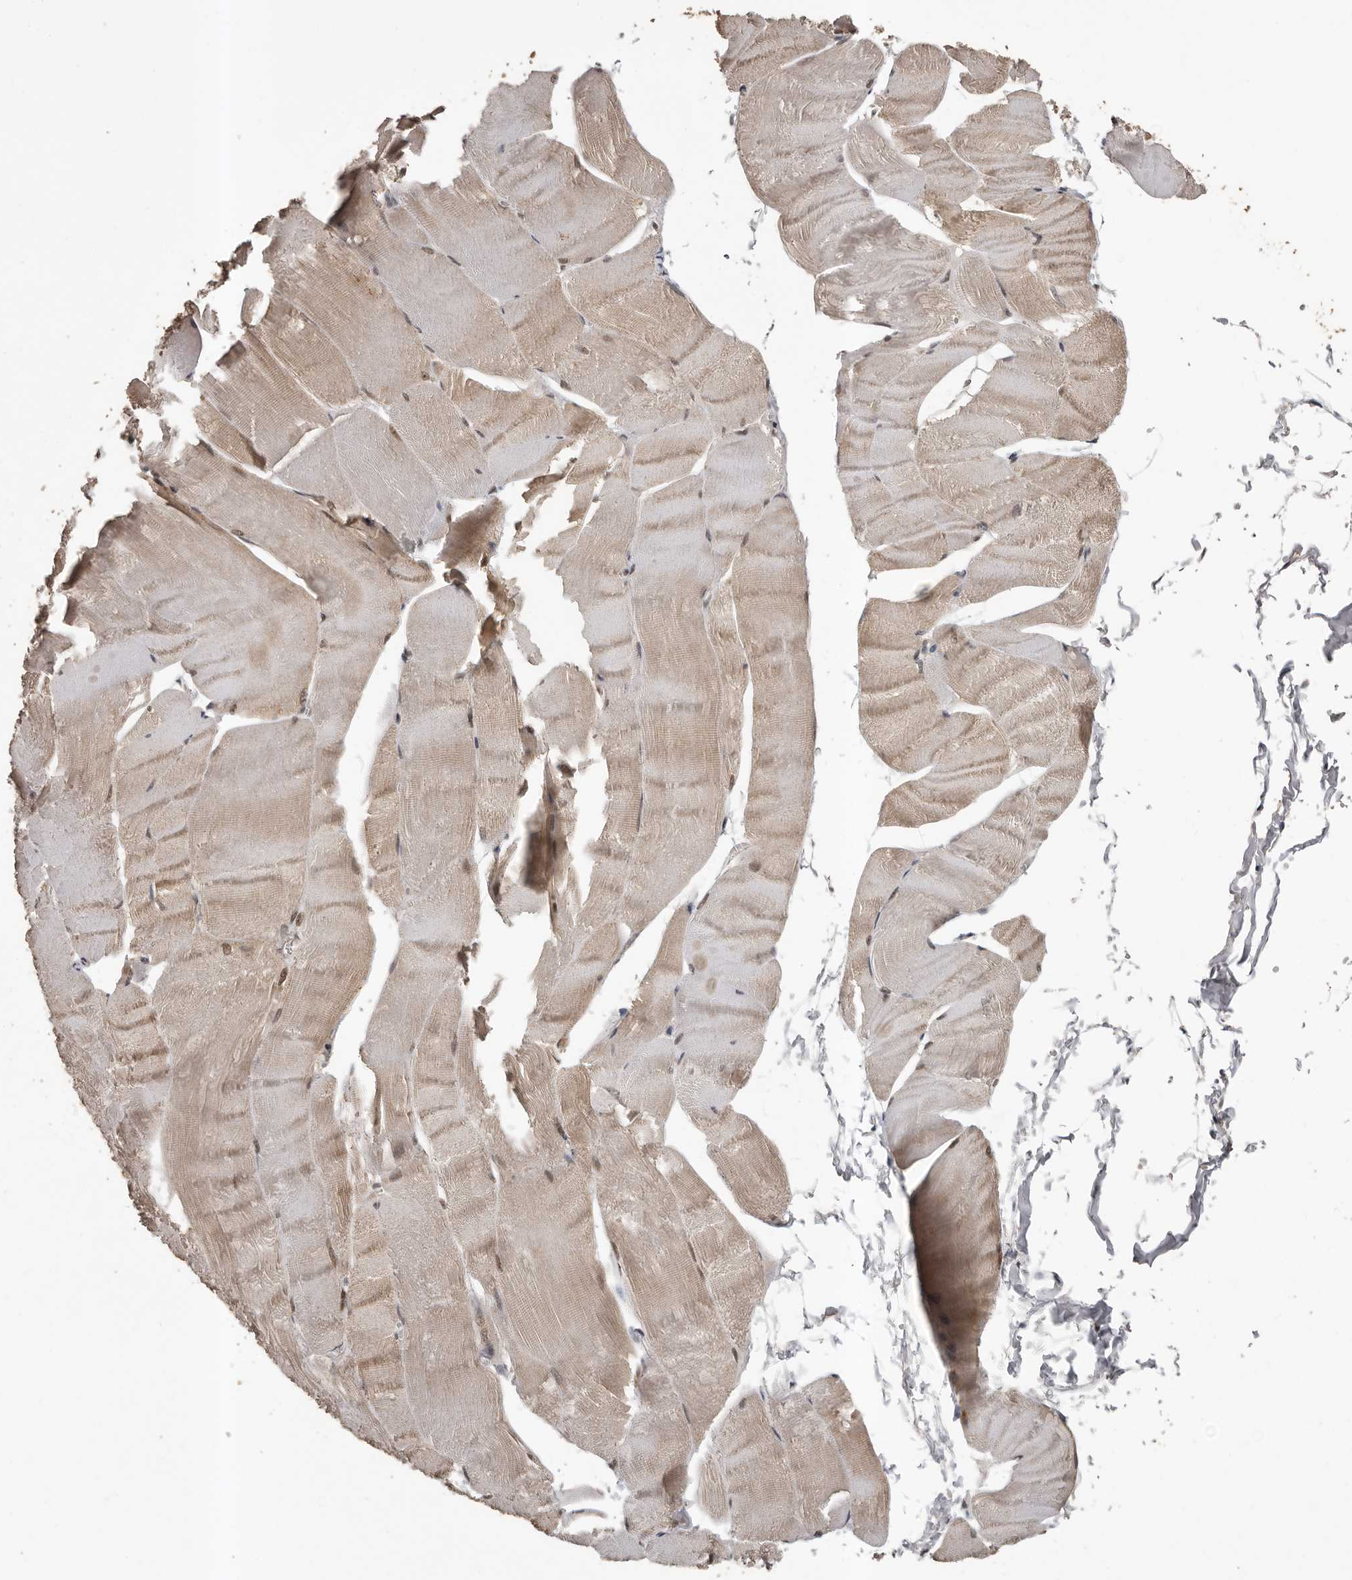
{"staining": {"intensity": "moderate", "quantity": "25%-75%", "location": "cytoplasmic/membranous,nuclear"}, "tissue": "skeletal muscle", "cell_type": "Myocytes", "image_type": "normal", "snomed": [{"axis": "morphology", "description": "Normal tissue, NOS"}, {"axis": "morphology", "description": "Basal cell carcinoma"}, {"axis": "topography", "description": "Skeletal muscle"}], "caption": "This micrograph displays IHC staining of benign human skeletal muscle, with medium moderate cytoplasmic/membranous,nuclear staining in approximately 25%-75% of myocytes.", "gene": "VPS37A", "patient": {"sex": "female", "age": 64}}